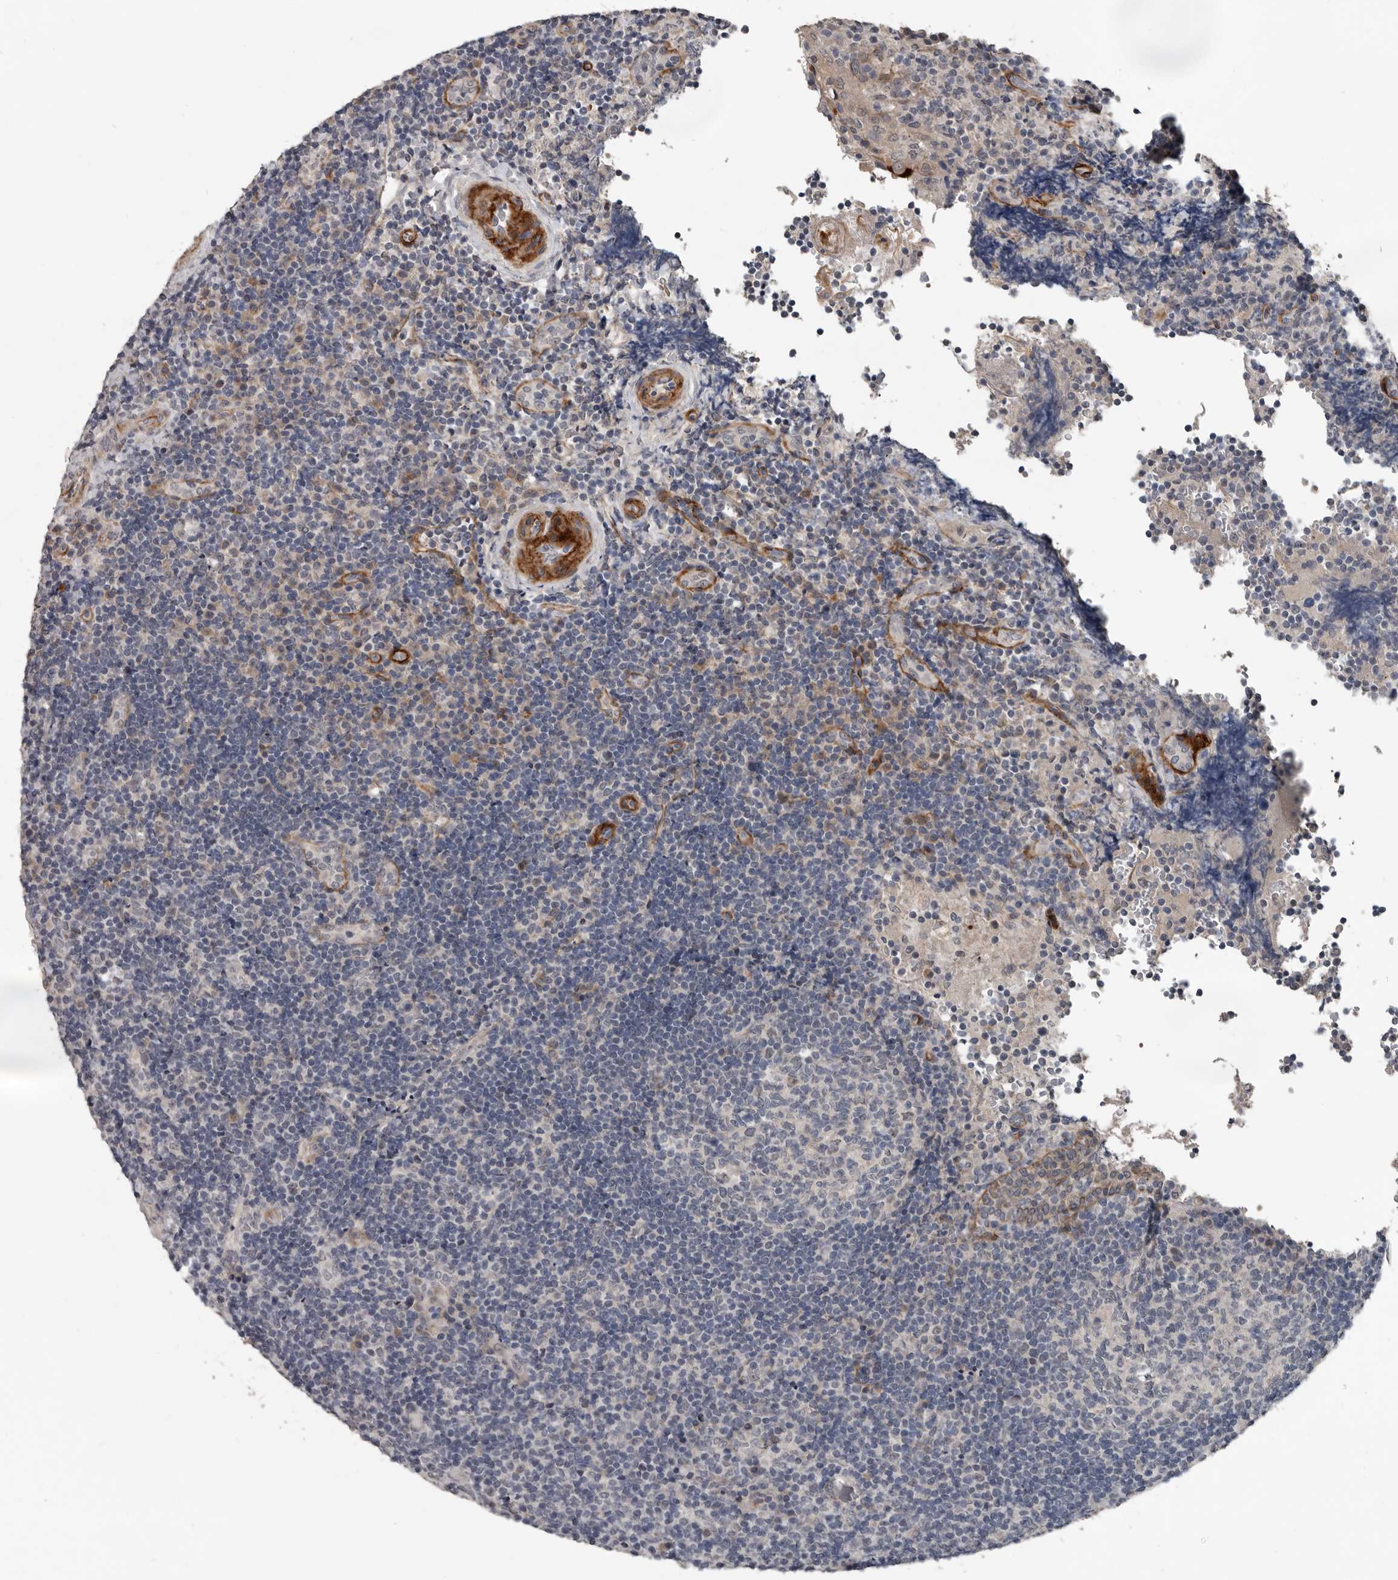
{"staining": {"intensity": "negative", "quantity": "none", "location": "none"}, "tissue": "lymphoma", "cell_type": "Tumor cells", "image_type": "cancer", "snomed": [{"axis": "morphology", "description": "Malignant lymphoma, non-Hodgkin's type, High grade"}, {"axis": "topography", "description": "Tonsil"}], "caption": "The immunohistochemistry (IHC) image has no significant positivity in tumor cells of malignant lymphoma, non-Hodgkin's type (high-grade) tissue. Nuclei are stained in blue.", "gene": "C1orf216", "patient": {"sex": "female", "age": 36}}